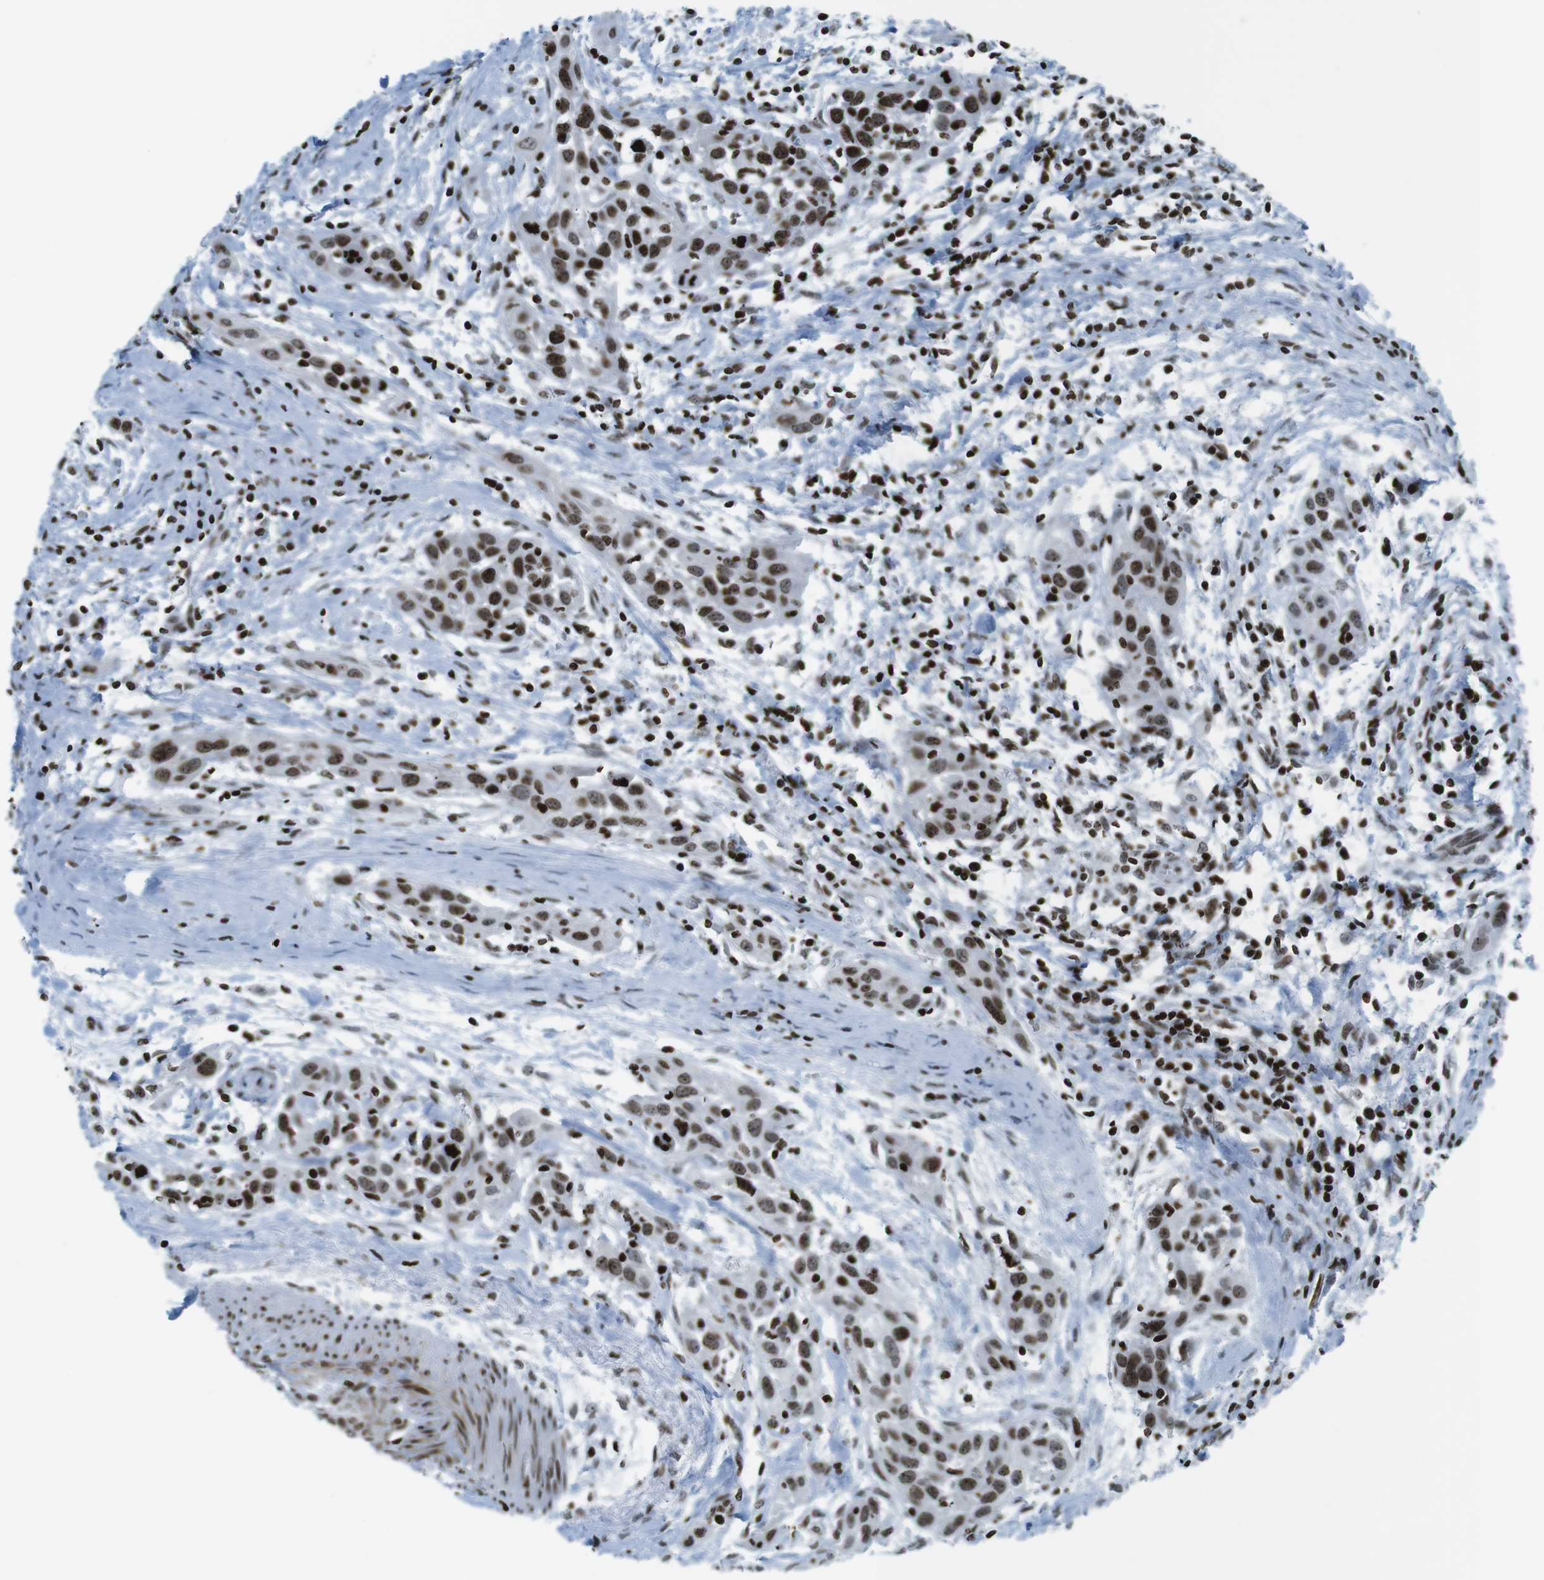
{"staining": {"intensity": "strong", "quantity": ">75%", "location": "nuclear"}, "tissue": "head and neck cancer", "cell_type": "Tumor cells", "image_type": "cancer", "snomed": [{"axis": "morphology", "description": "Squamous cell carcinoma, NOS"}, {"axis": "topography", "description": "Oral tissue"}, {"axis": "topography", "description": "Head-Neck"}], "caption": "DAB immunohistochemical staining of head and neck squamous cell carcinoma demonstrates strong nuclear protein positivity in approximately >75% of tumor cells.", "gene": "H2AC8", "patient": {"sex": "female", "age": 50}}